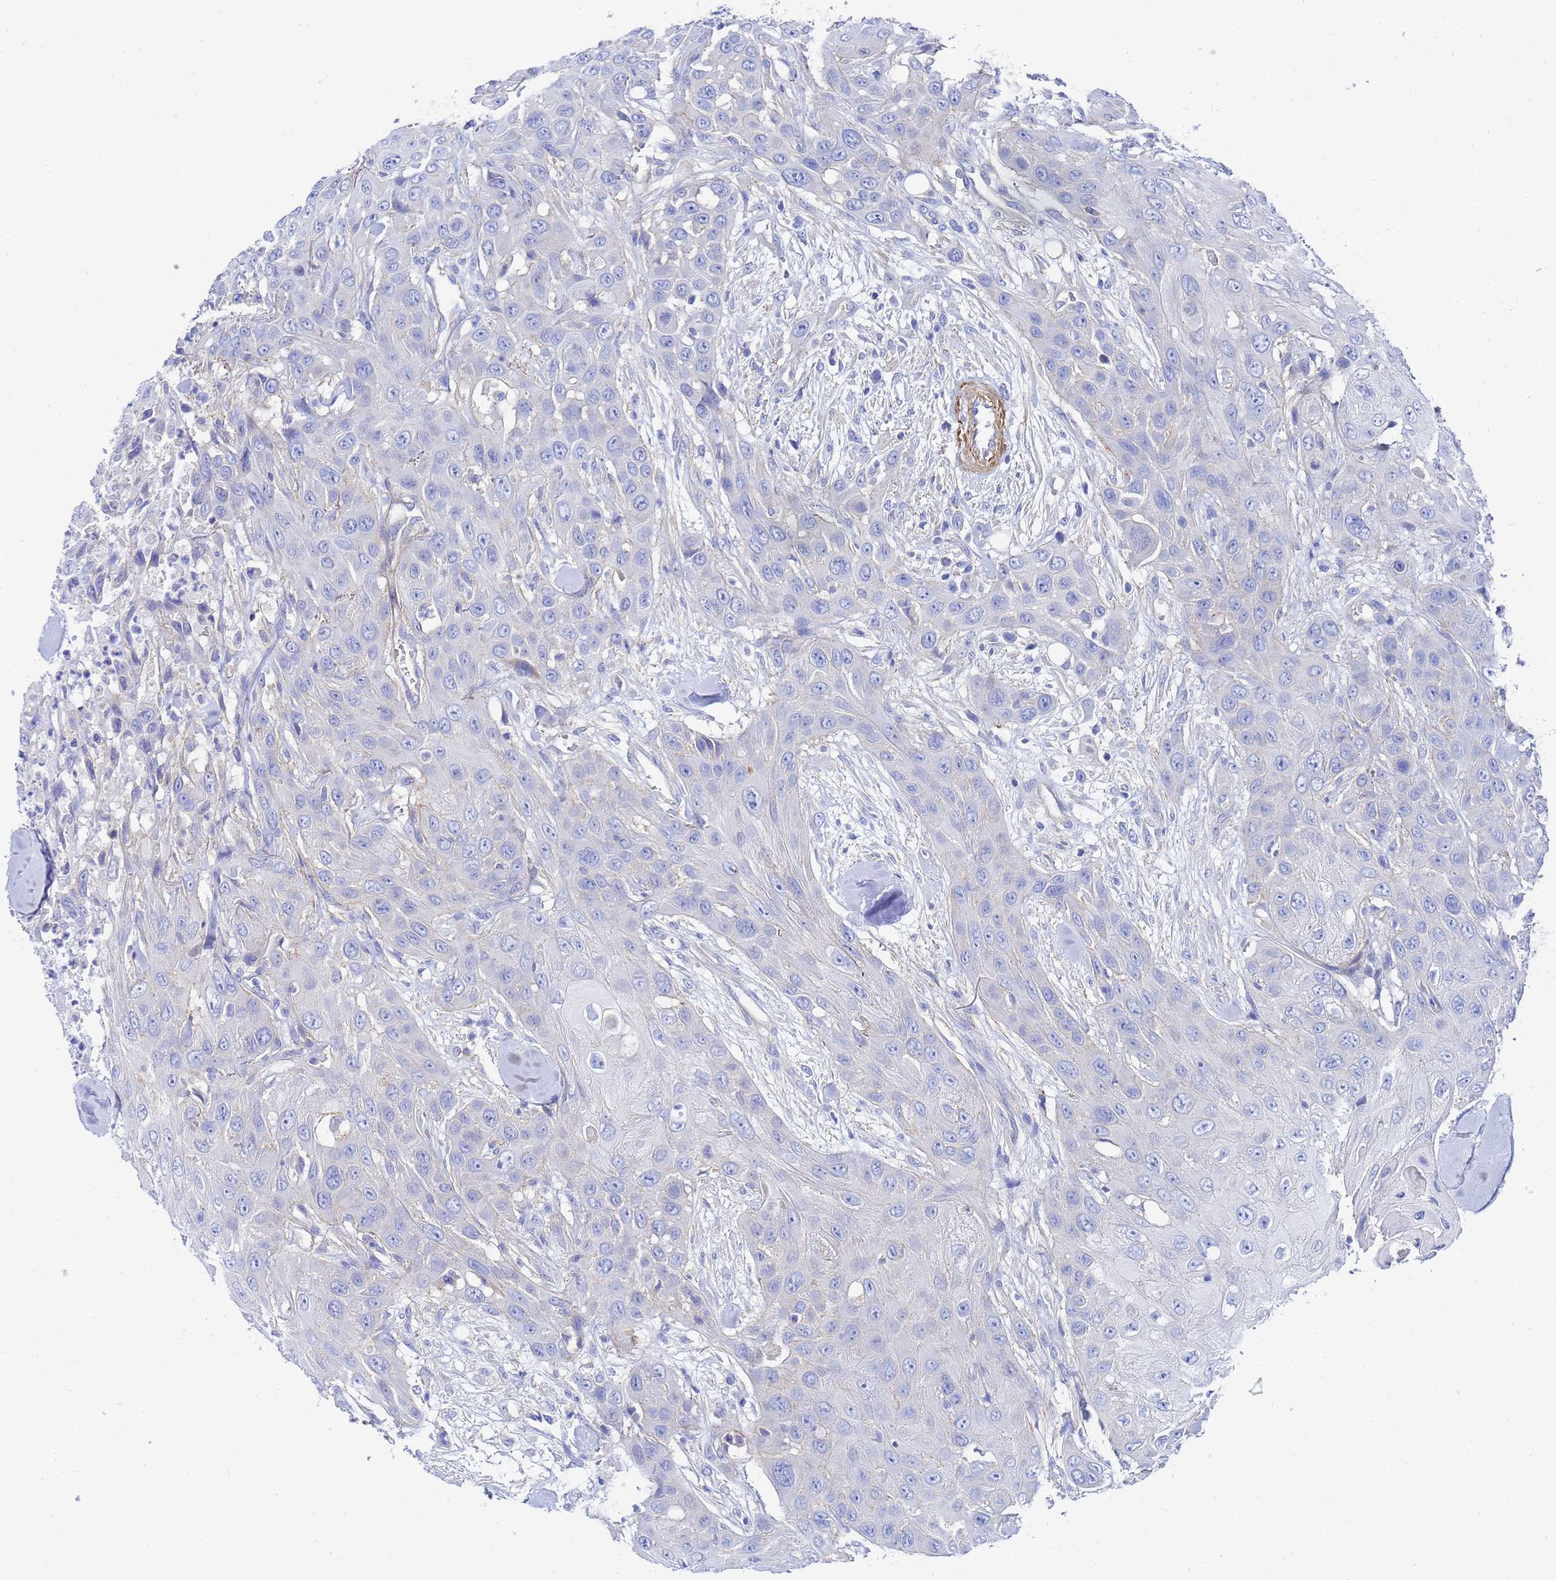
{"staining": {"intensity": "negative", "quantity": "none", "location": "none"}, "tissue": "head and neck cancer", "cell_type": "Tumor cells", "image_type": "cancer", "snomed": [{"axis": "morphology", "description": "Squamous cell carcinoma, NOS"}, {"axis": "topography", "description": "Head-Neck"}], "caption": "DAB (3,3'-diaminobenzidine) immunohistochemical staining of squamous cell carcinoma (head and neck) reveals no significant staining in tumor cells. (Stains: DAB IHC with hematoxylin counter stain, Microscopy: brightfield microscopy at high magnification).", "gene": "RAB39B", "patient": {"sex": "male", "age": 81}}